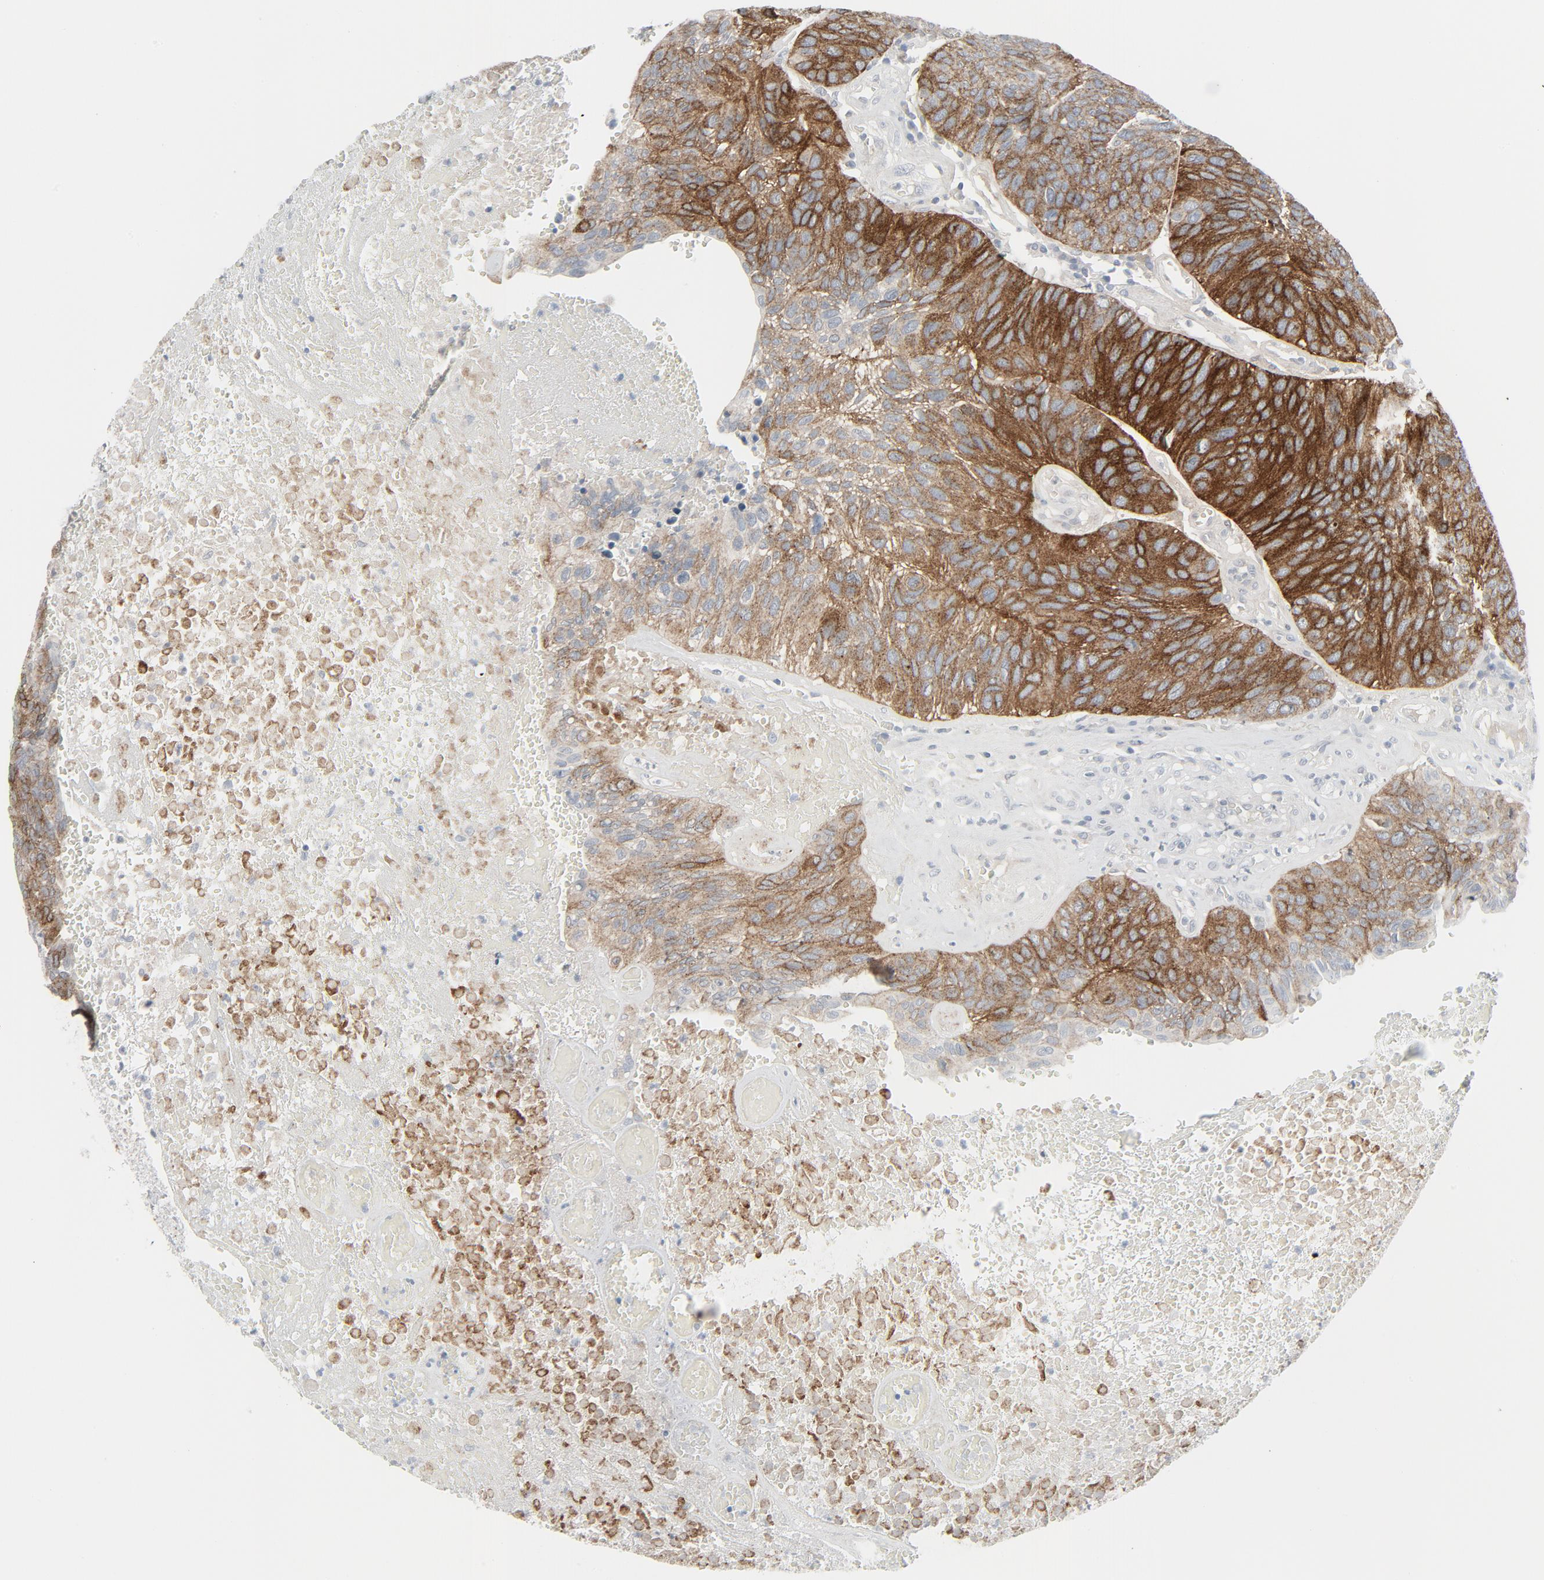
{"staining": {"intensity": "strong", "quantity": ">75%", "location": "cytoplasmic/membranous"}, "tissue": "urothelial cancer", "cell_type": "Tumor cells", "image_type": "cancer", "snomed": [{"axis": "morphology", "description": "Urothelial carcinoma, High grade"}, {"axis": "topography", "description": "Urinary bladder"}], "caption": "Protein positivity by immunohistochemistry demonstrates strong cytoplasmic/membranous expression in approximately >75% of tumor cells in urothelial cancer.", "gene": "FGFR3", "patient": {"sex": "male", "age": 66}}